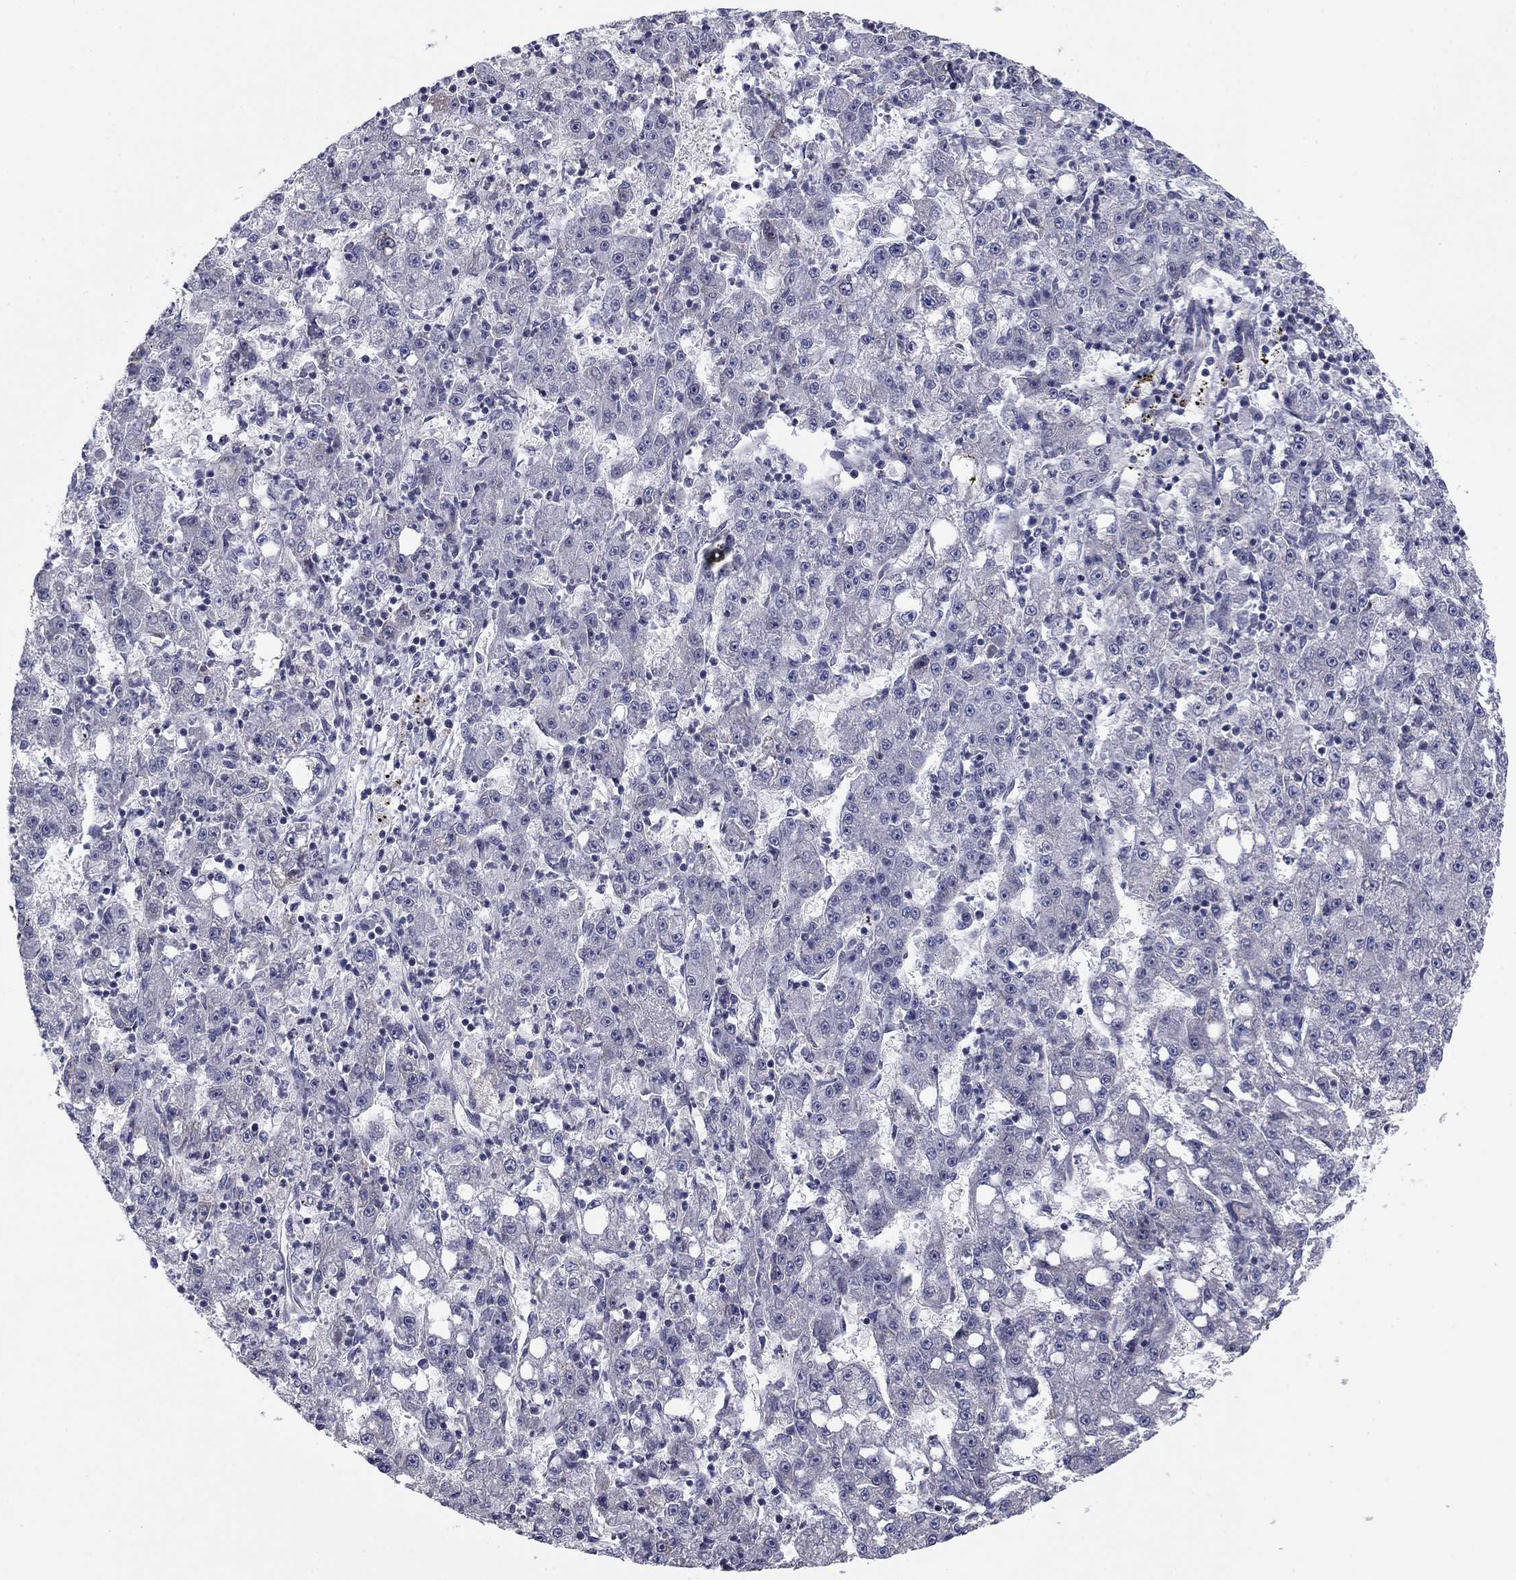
{"staining": {"intensity": "negative", "quantity": "none", "location": "none"}, "tissue": "liver cancer", "cell_type": "Tumor cells", "image_type": "cancer", "snomed": [{"axis": "morphology", "description": "Carcinoma, Hepatocellular, NOS"}, {"axis": "topography", "description": "Liver"}], "caption": "Human hepatocellular carcinoma (liver) stained for a protein using IHC shows no staining in tumor cells.", "gene": "BCL11A", "patient": {"sex": "female", "age": 65}}